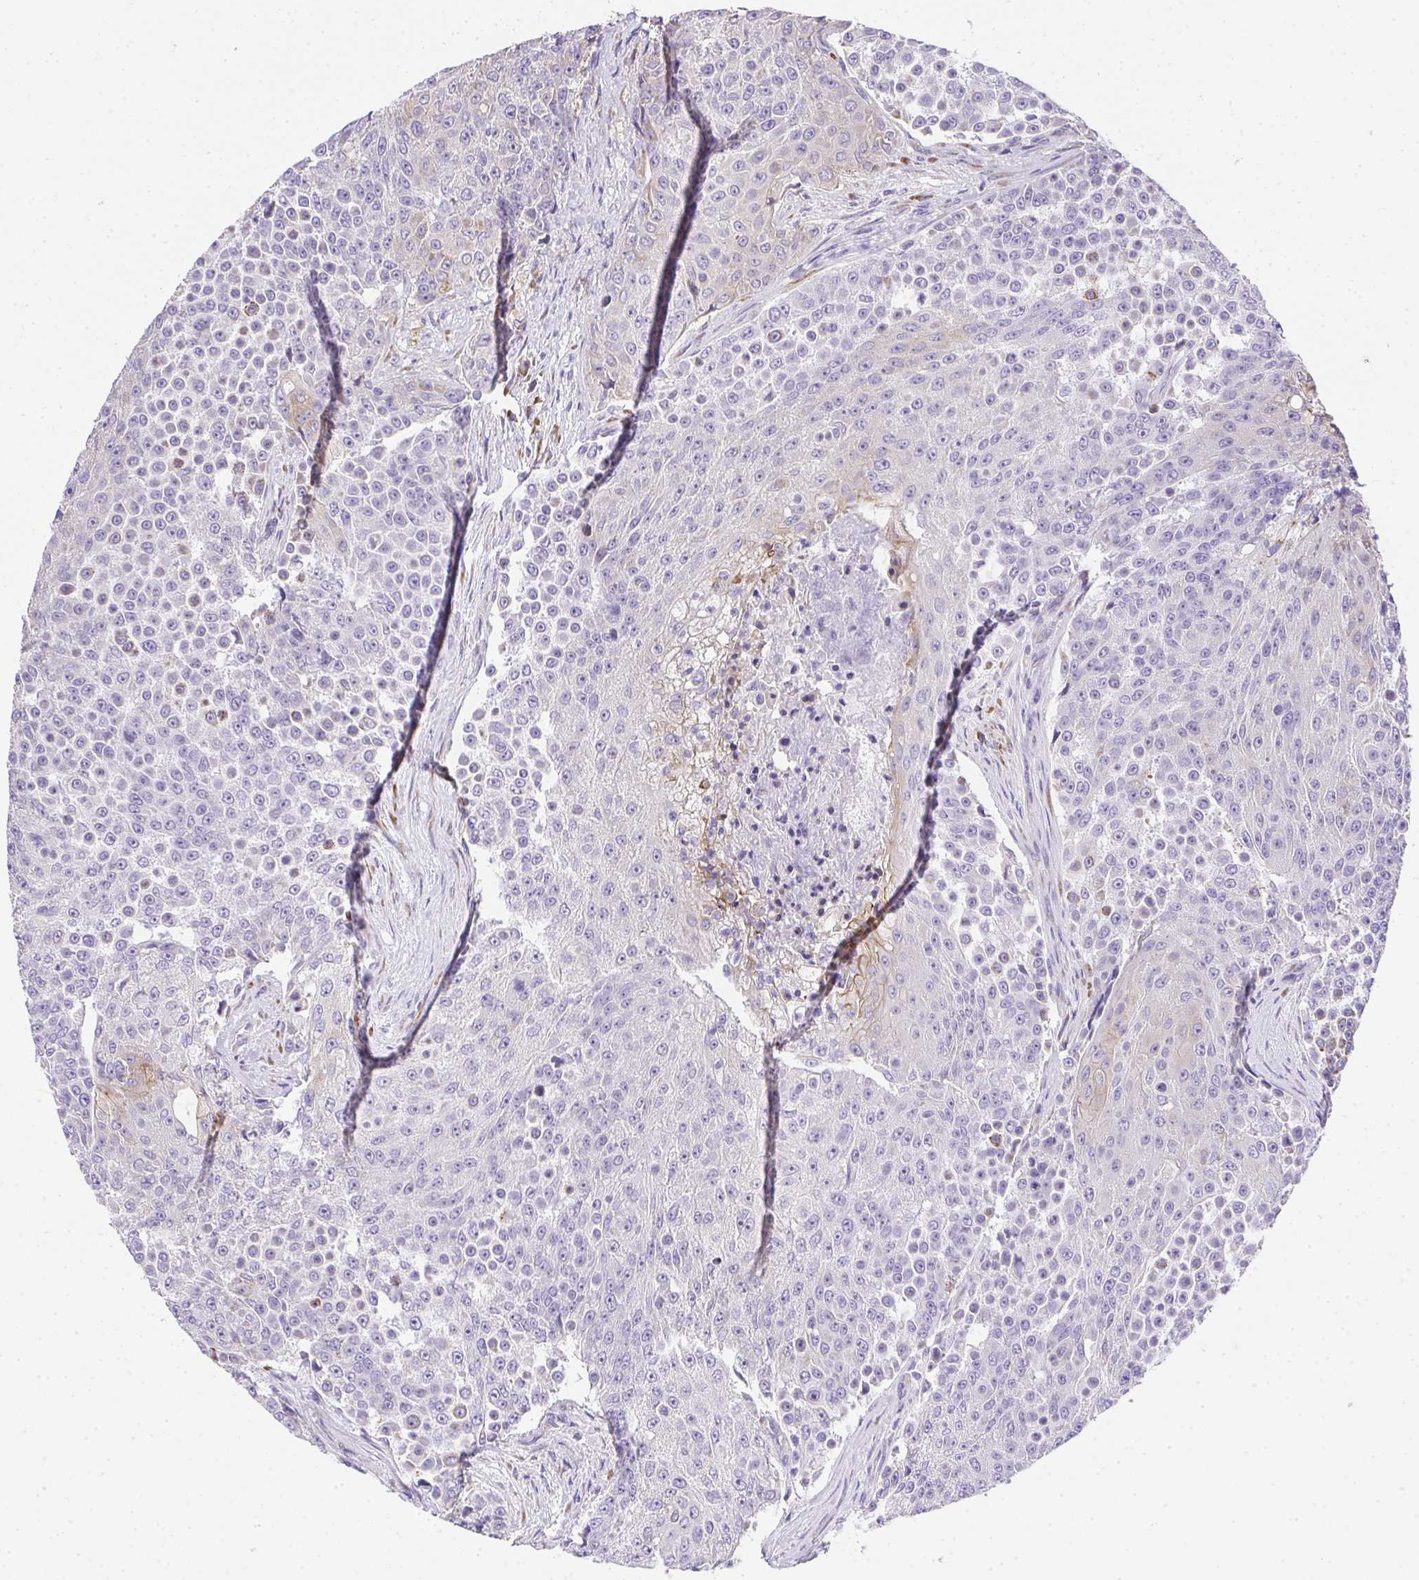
{"staining": {"intensity": "negative", "quantity": "none", "location": "none"}, "tissue": "urothelial cancer", "cell_type": "Tumor cells", "image_type": "cancer", "snomed": [{"axis": "morphology", "description": "Urothelial carcinoma, High grade"}, {"axis": "topography", "description": "Urinary bladder"}], "caption": "DAB immunohistochemical staining of high-grade urothelial carcinoma reveals no significant staining in tumor cells.", "gene": "ADRA2C", "patient": {"sex": "female", "age": 63}}